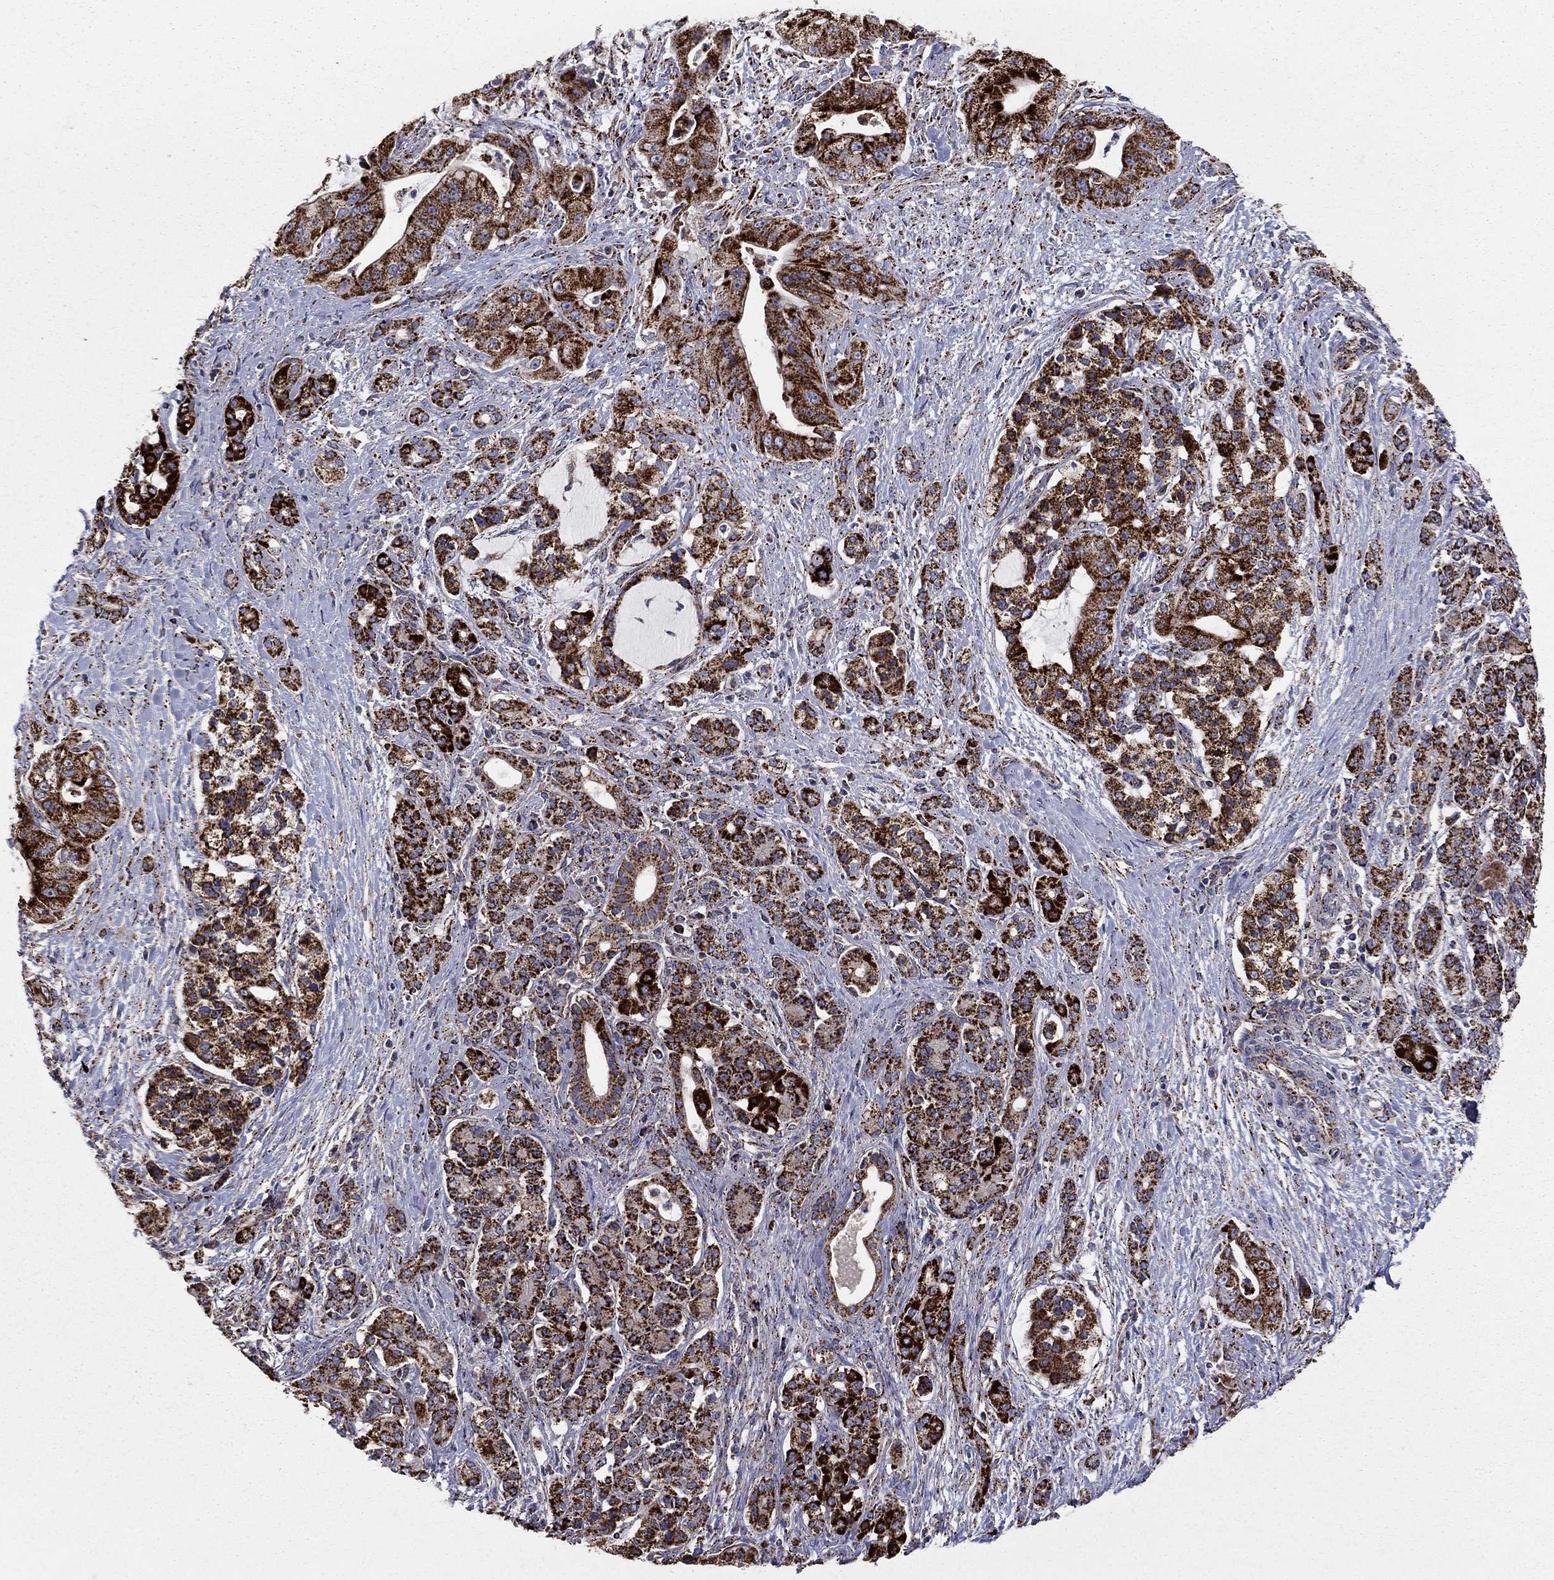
{"staining": {"intensity": "strong", "quantity": ">75%", "location": "cytoplasmic/membranous"}, "tissue": "pancreatic cancer", "cell_type": "Tumor cells", "image_type": "cancer", "snomed": [{"axis": "morphology", "description": "Normal tissue, NOS"}, {"axis": "morphology", "description": "Inflammation, NOS"}, {"axis": "morphology", "description": "Adenocarcinoma, NOS"}, {"axis": "topography", "description": "Pancreas"}], "caption": "Human adenocarcinoma (pancreatic) stained with a protein marker demonstrates strong staining in tumor cells.", "gene": "GCSH", "patient": {"sex": "male", "age": 57}}